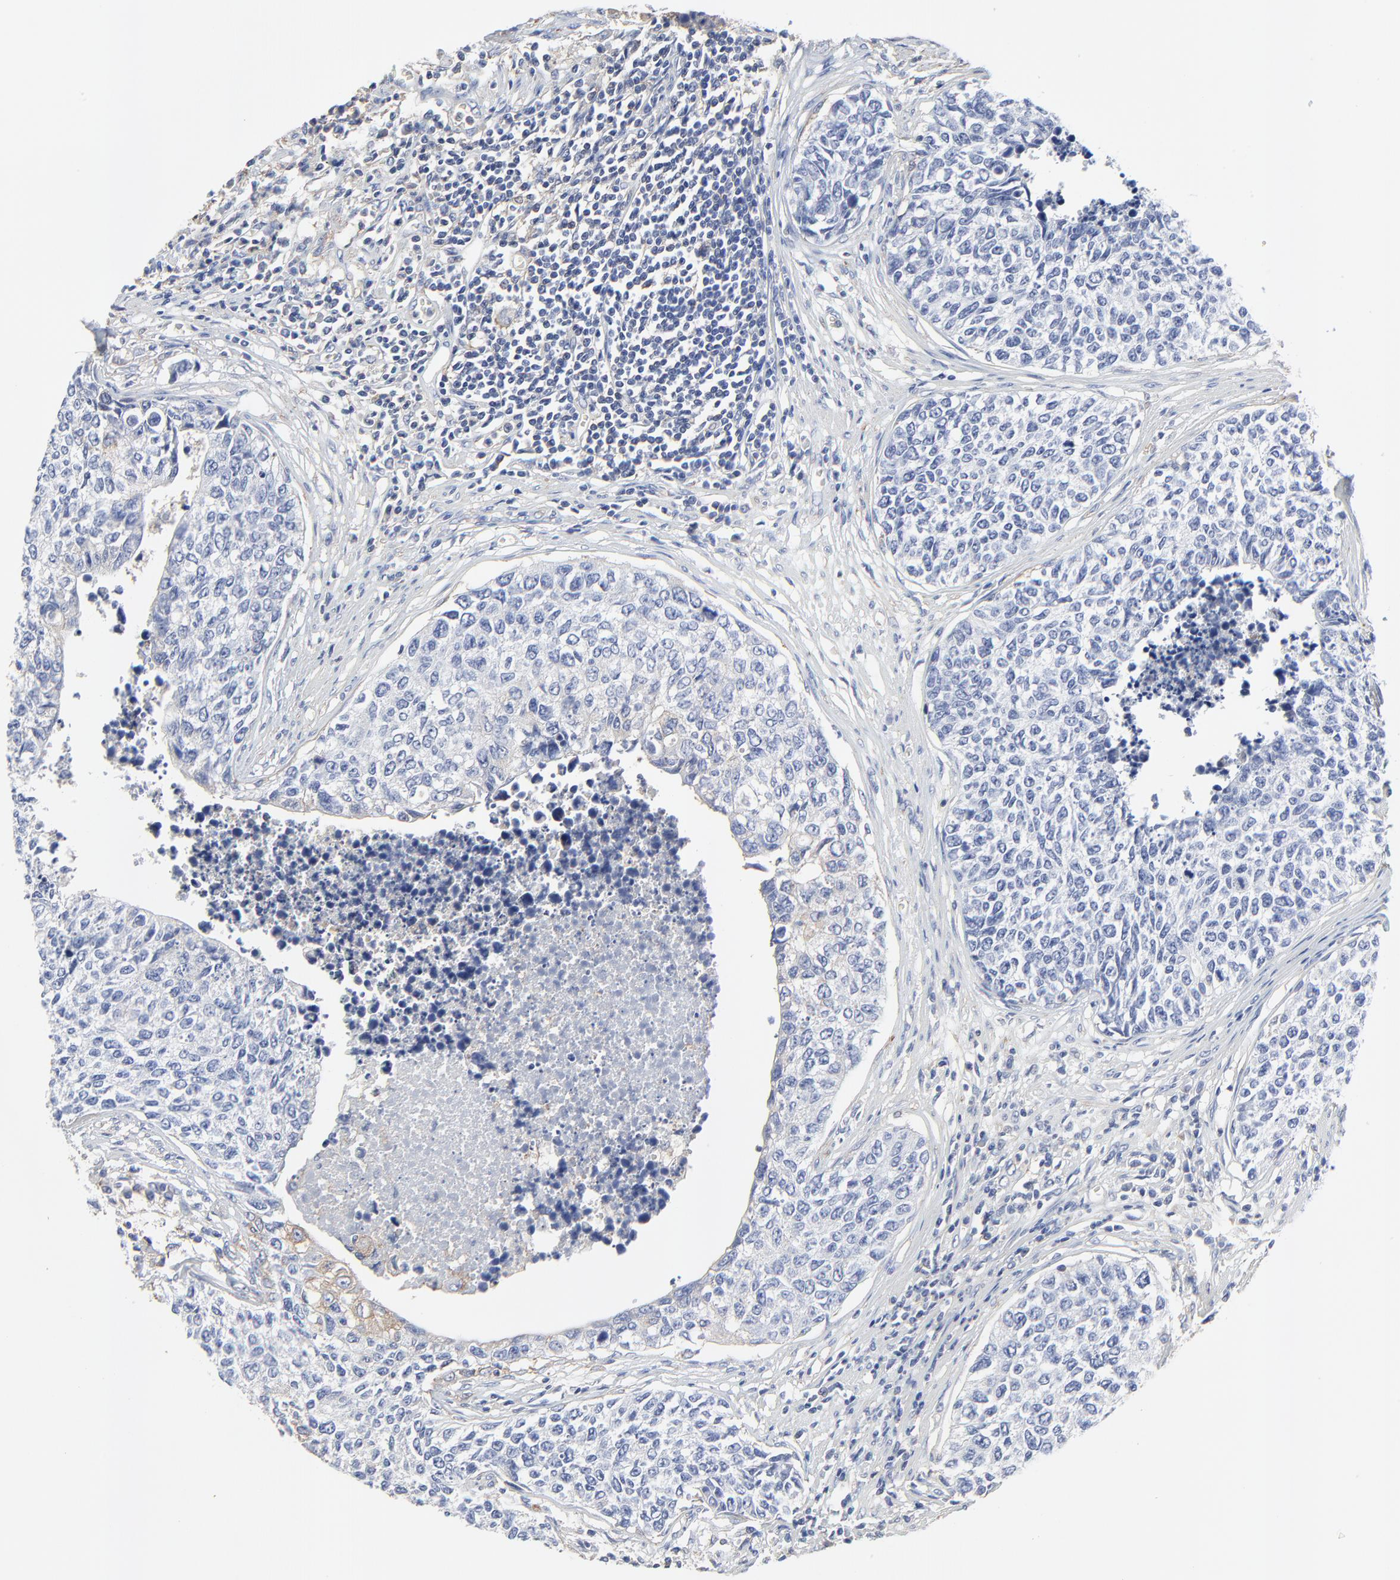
{"staining": {"intensity": "weak", "quantity": "<25%", "location": "cytoplasmic/membranous"}, "tissue": "urothelial cancer", "cell_type": "Tumor cells", "image_type": "cancer", "snomed": [{"axis": "morphology", "description": "Urothelial carcinoma, High grade"}, {"axis": "topography", "description": "Urinary bladder"}], "caption": "Human urothelial cancer stained for a protein using IHC reveals no positivity in tumor cells.", "gene": "NXF3", "patient": {"sex": "male", "age": 81}}